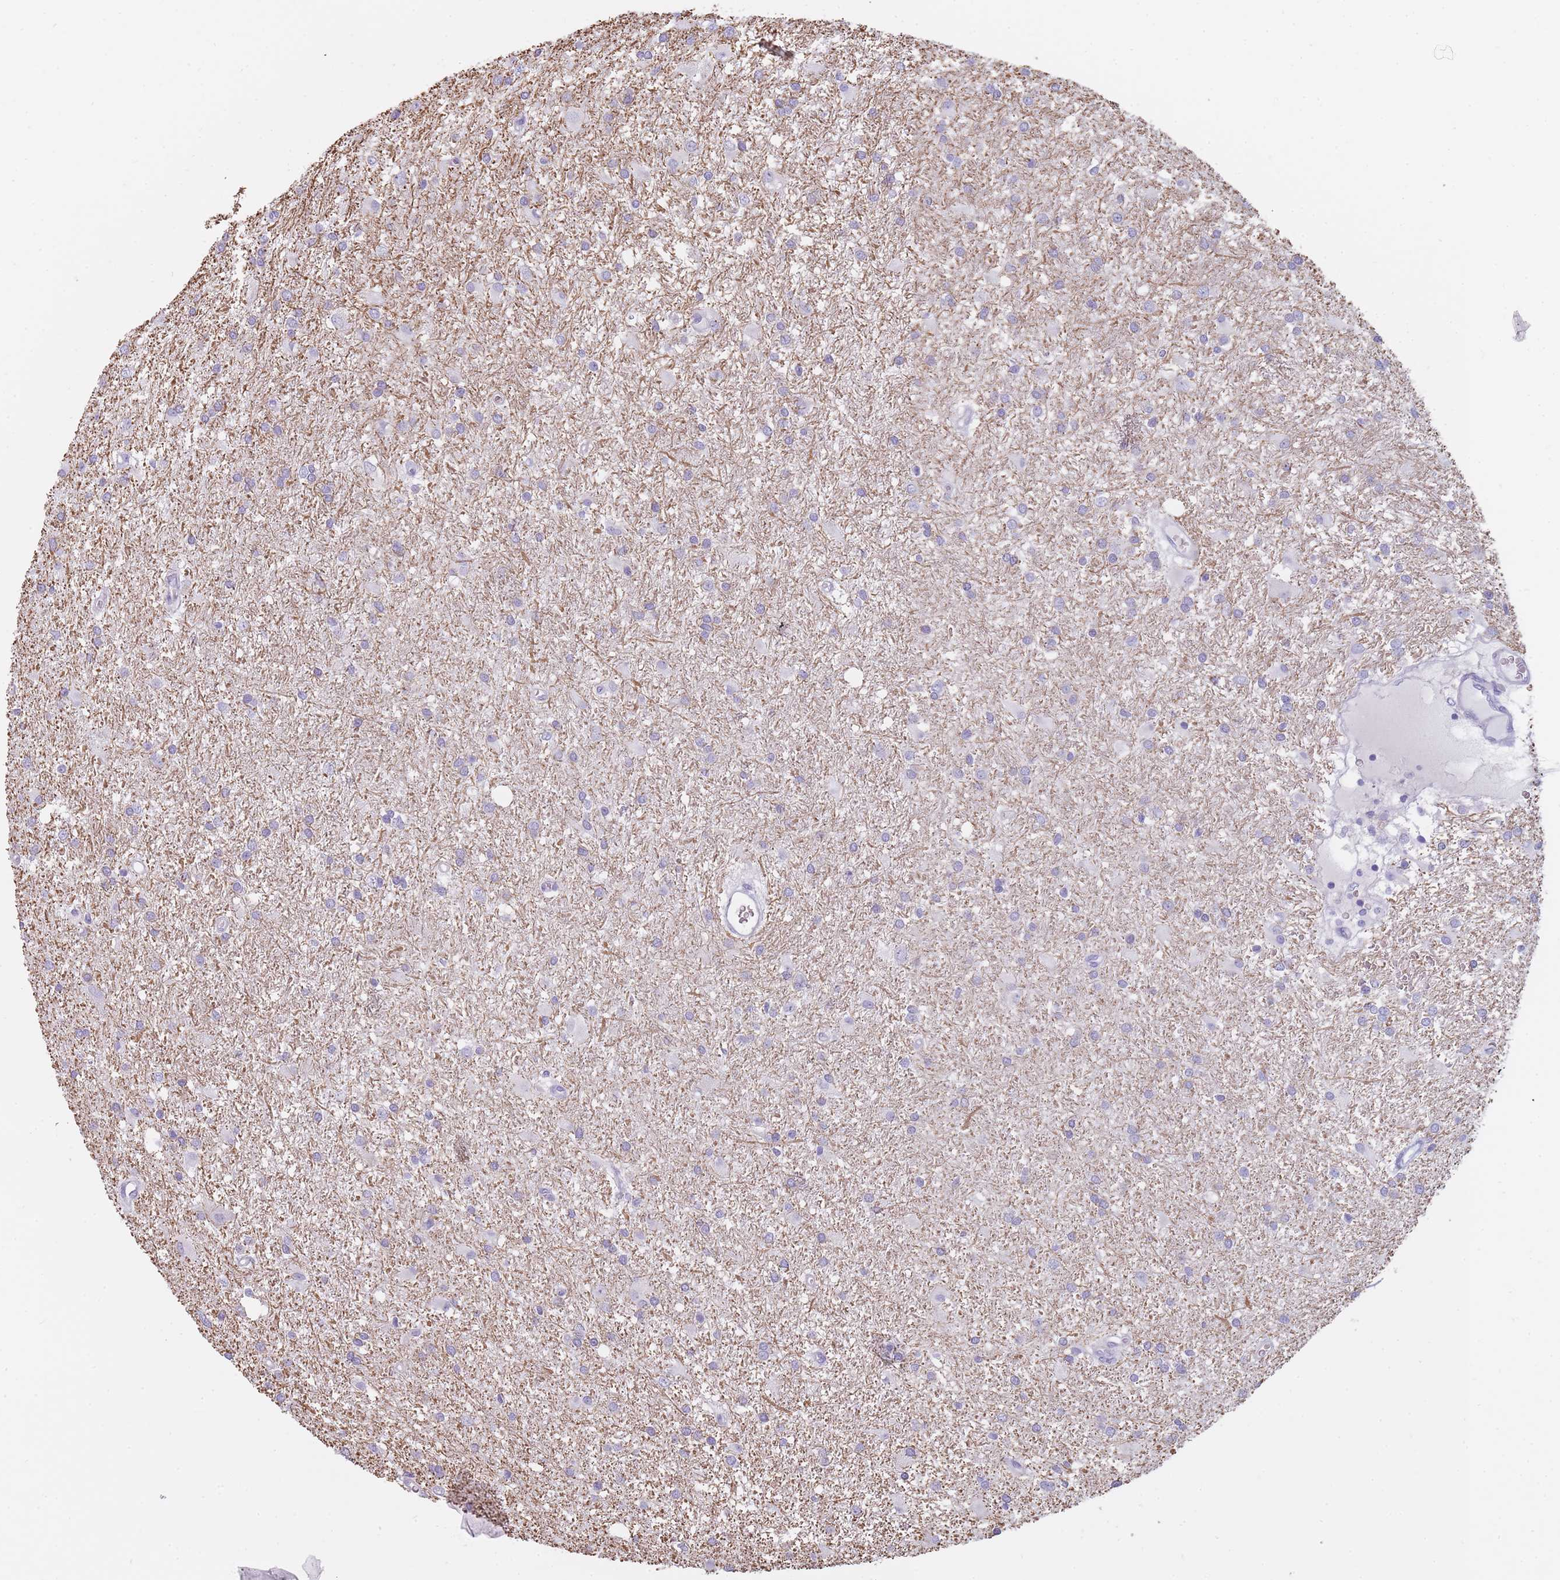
{"staining": {"intensity": "negative", "quantity": "none", "location": "none"}, "tissue": "glioma", "cell_type": "Tumor cells", "image_type": "cancer", "snomed": [{"axis": "morphology", "description": "Glioma, malignant, High grade"}, {"axis": "topography", "description": "Brain"}], "caption": "Glioma was stained to show a protein in brown. There is no significant positivity in tumor cells. (DAB (3,3'-diaminobenzidine) immunohistochemistry visualized using brightfield microscopy, high magnification).", "gene": "CR1L", "patient": {"sex": "female", "age": 50}}